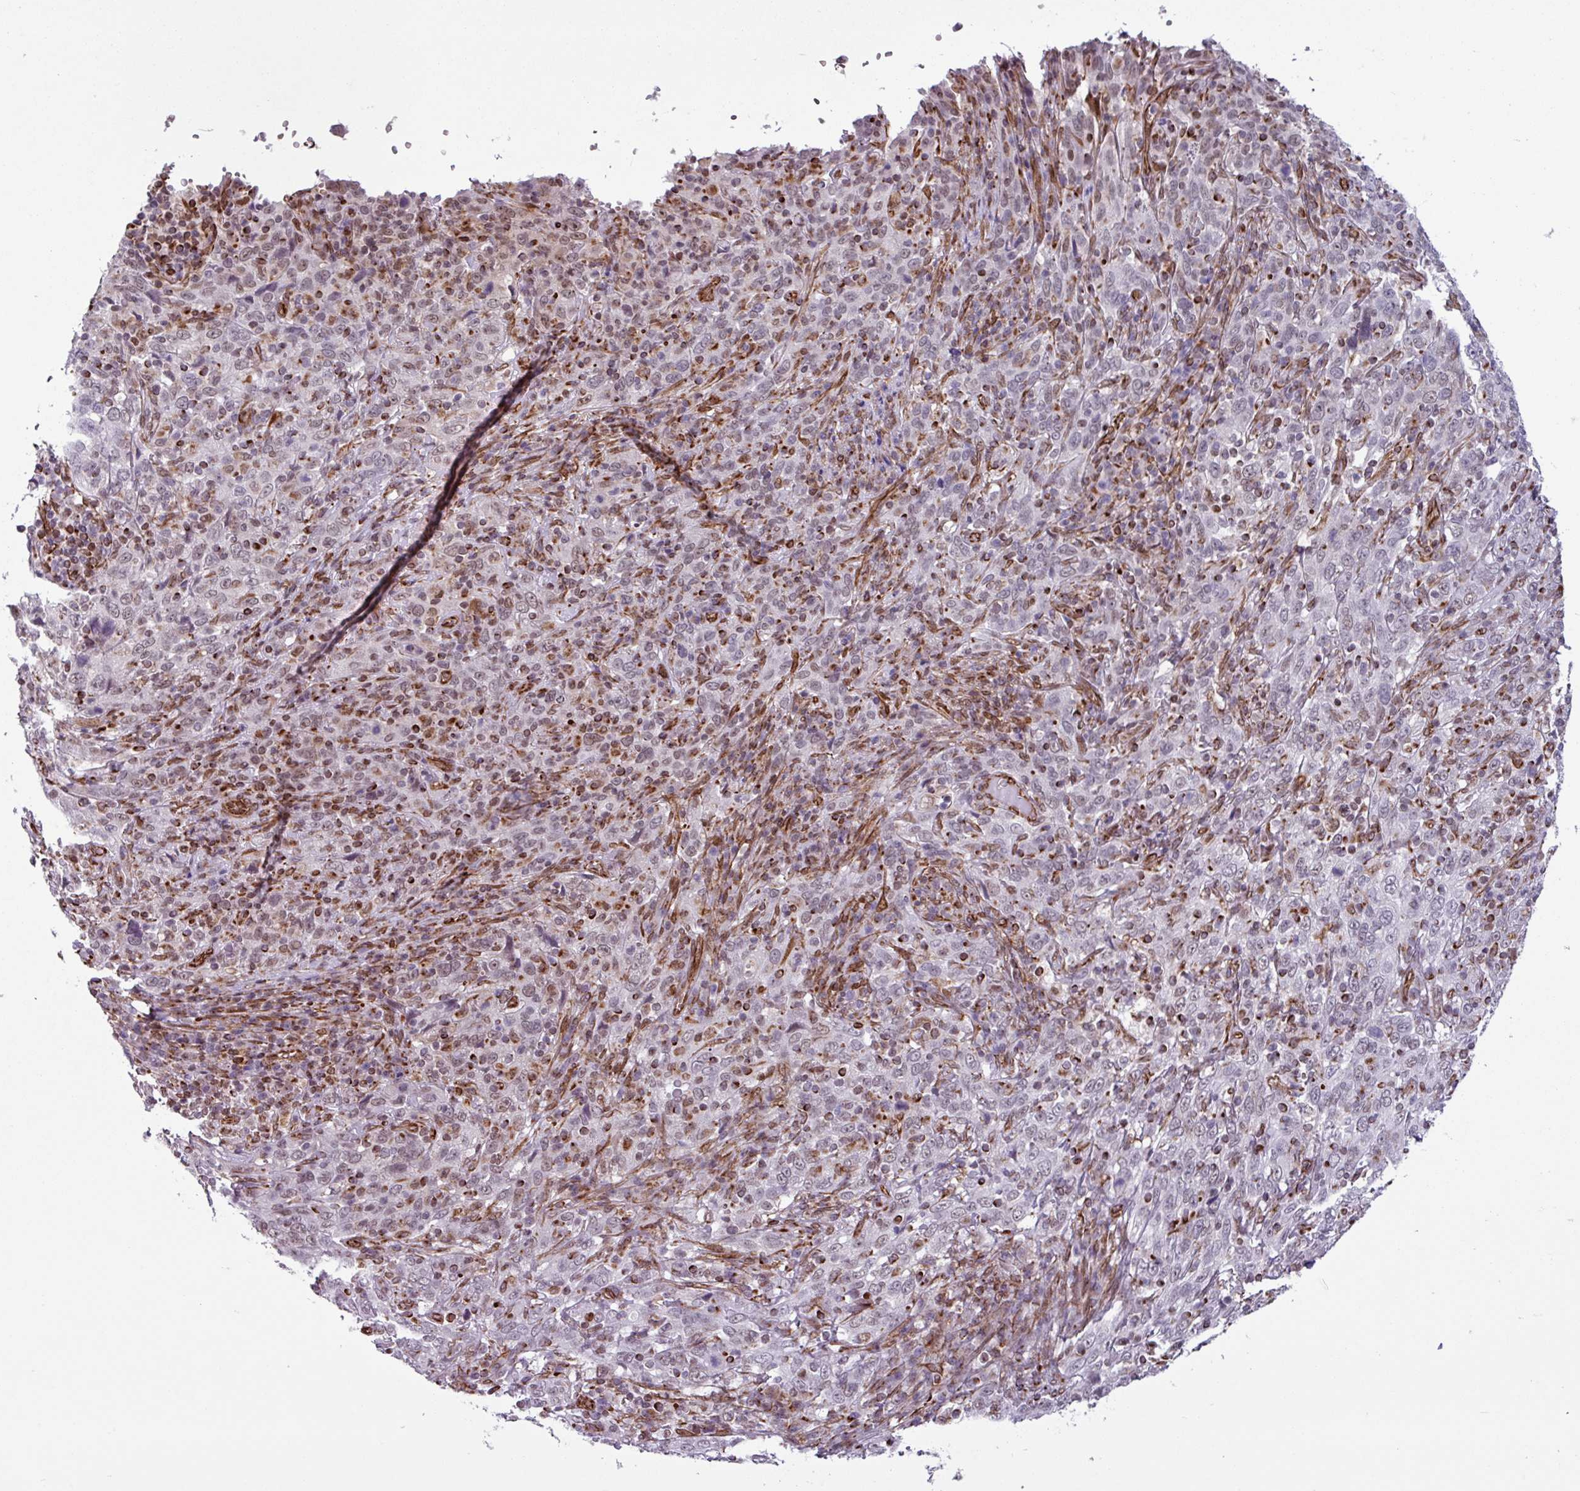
{"staining": {"intensity": "weak", "quantity": "25%-75%", "location": "nuclear"}, "tissue": "cervical cancer", "cell_type": "Tumor cells", "image_type": "cancer", "snomed": [{"axis": "morphology", "description": "Squamous cell carcinoma, NOS"}, {"axis": "topography", "description": "Cervix"}], "caption": "Tumor cells show low levels of weak nuclear staining in approximately 25%-75% of cells in cervical cancer (squamous cell carcinoma). Immunohistochemistry stains the protein of interest in brown and the nuclei are stained blue.", "gene": "CHD3", "patient": {"sex": "female", "age": 46}}